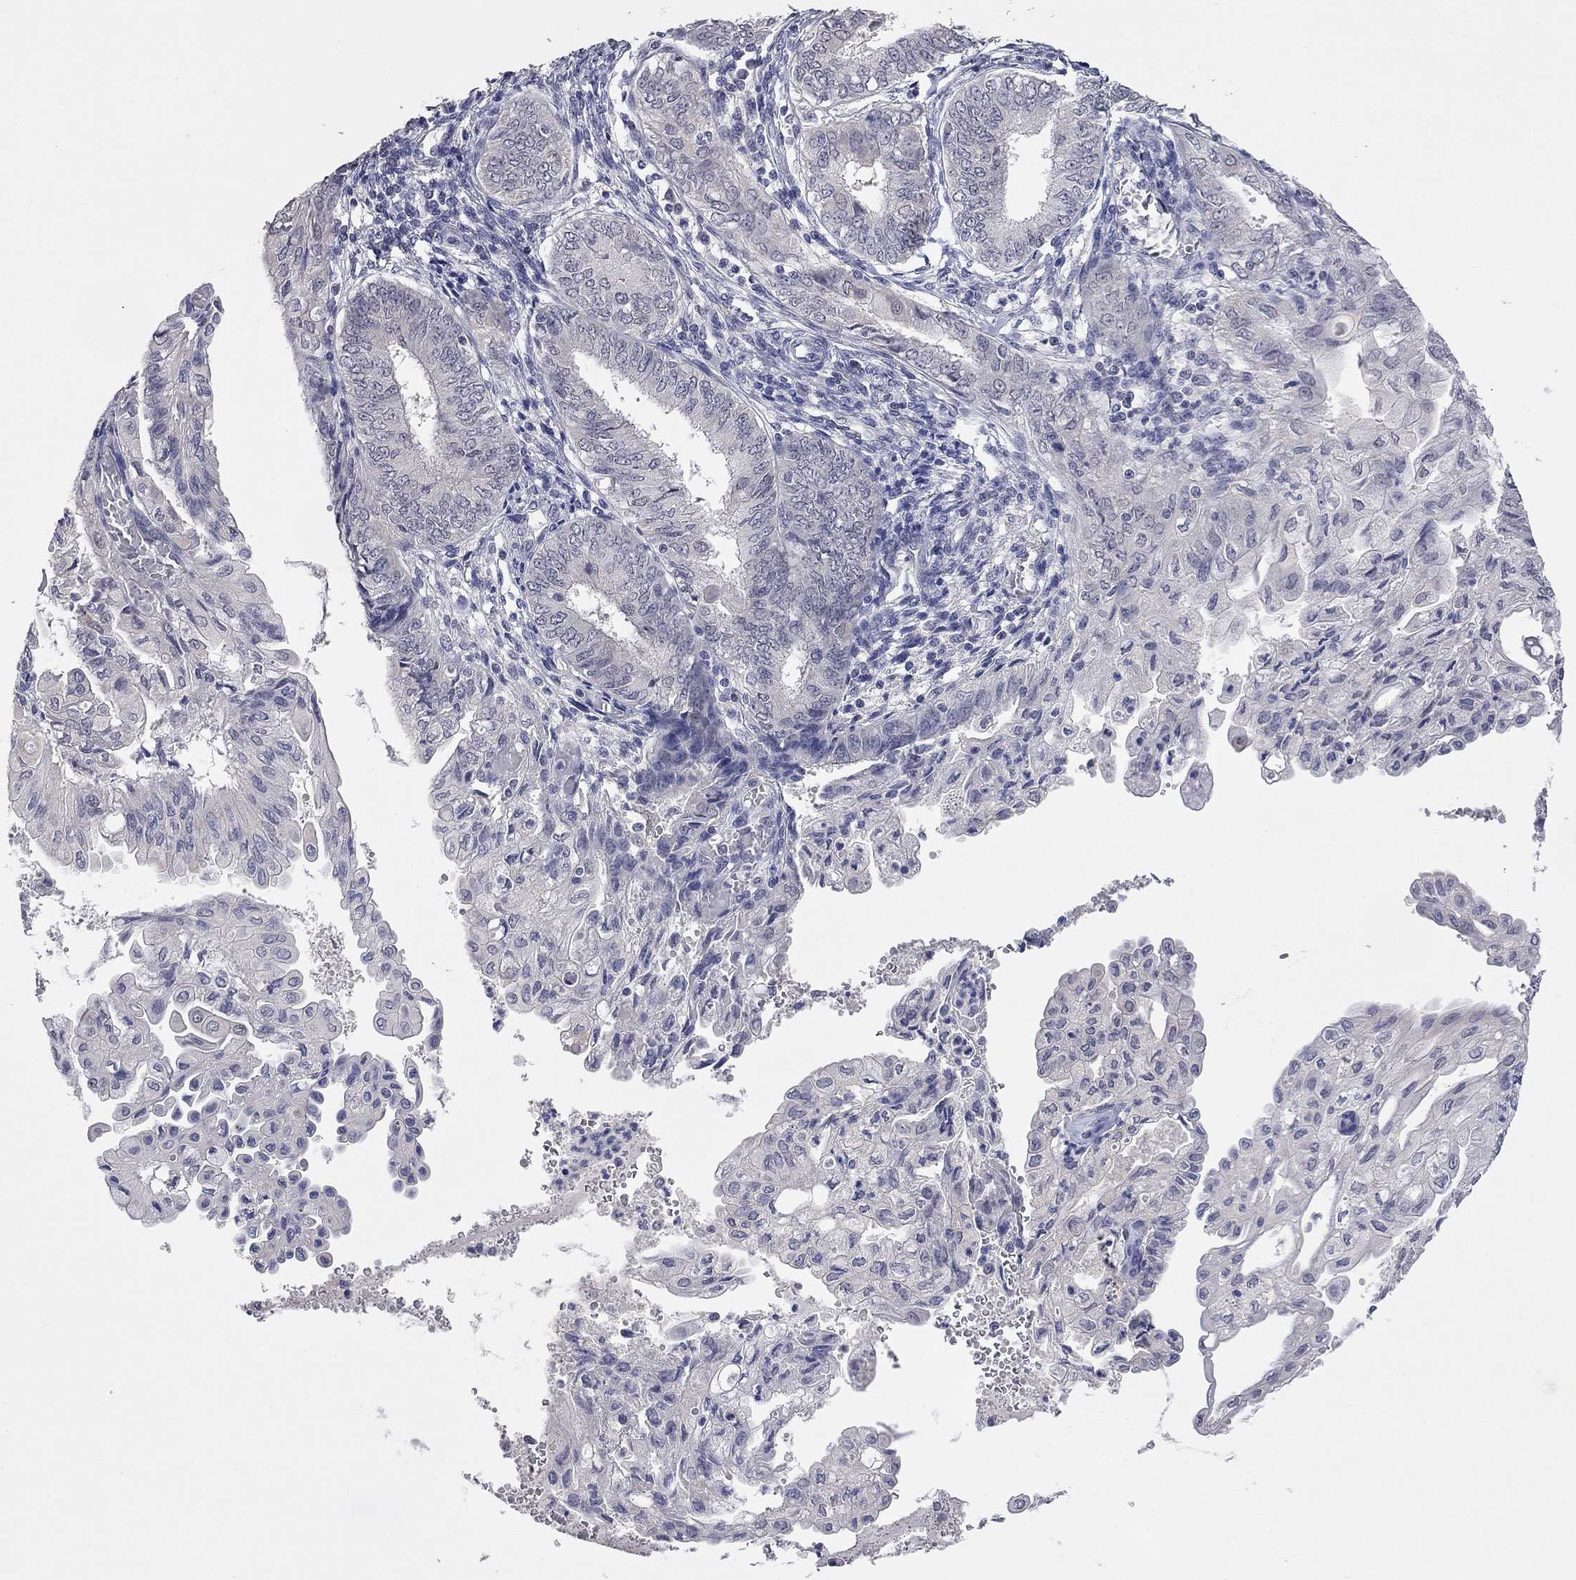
{"staining": {"intensity": "negative", "quantity": "none", "location": "none"}, "tissue": "endometrial cancer", "cell_type": "Tumor cells", "image_type": "cancer", "snomed": [{"axis": "morphology", "description": "Adenocarcinoma, NOS"}, {"axis": "topography", "description": "Endometrium"}], "caption": "The histopathology image exhibits no staining of tumor cells in endometrial cancer.", "gene": "FABP12", "patient": {"sex": "female", "age": 68}}